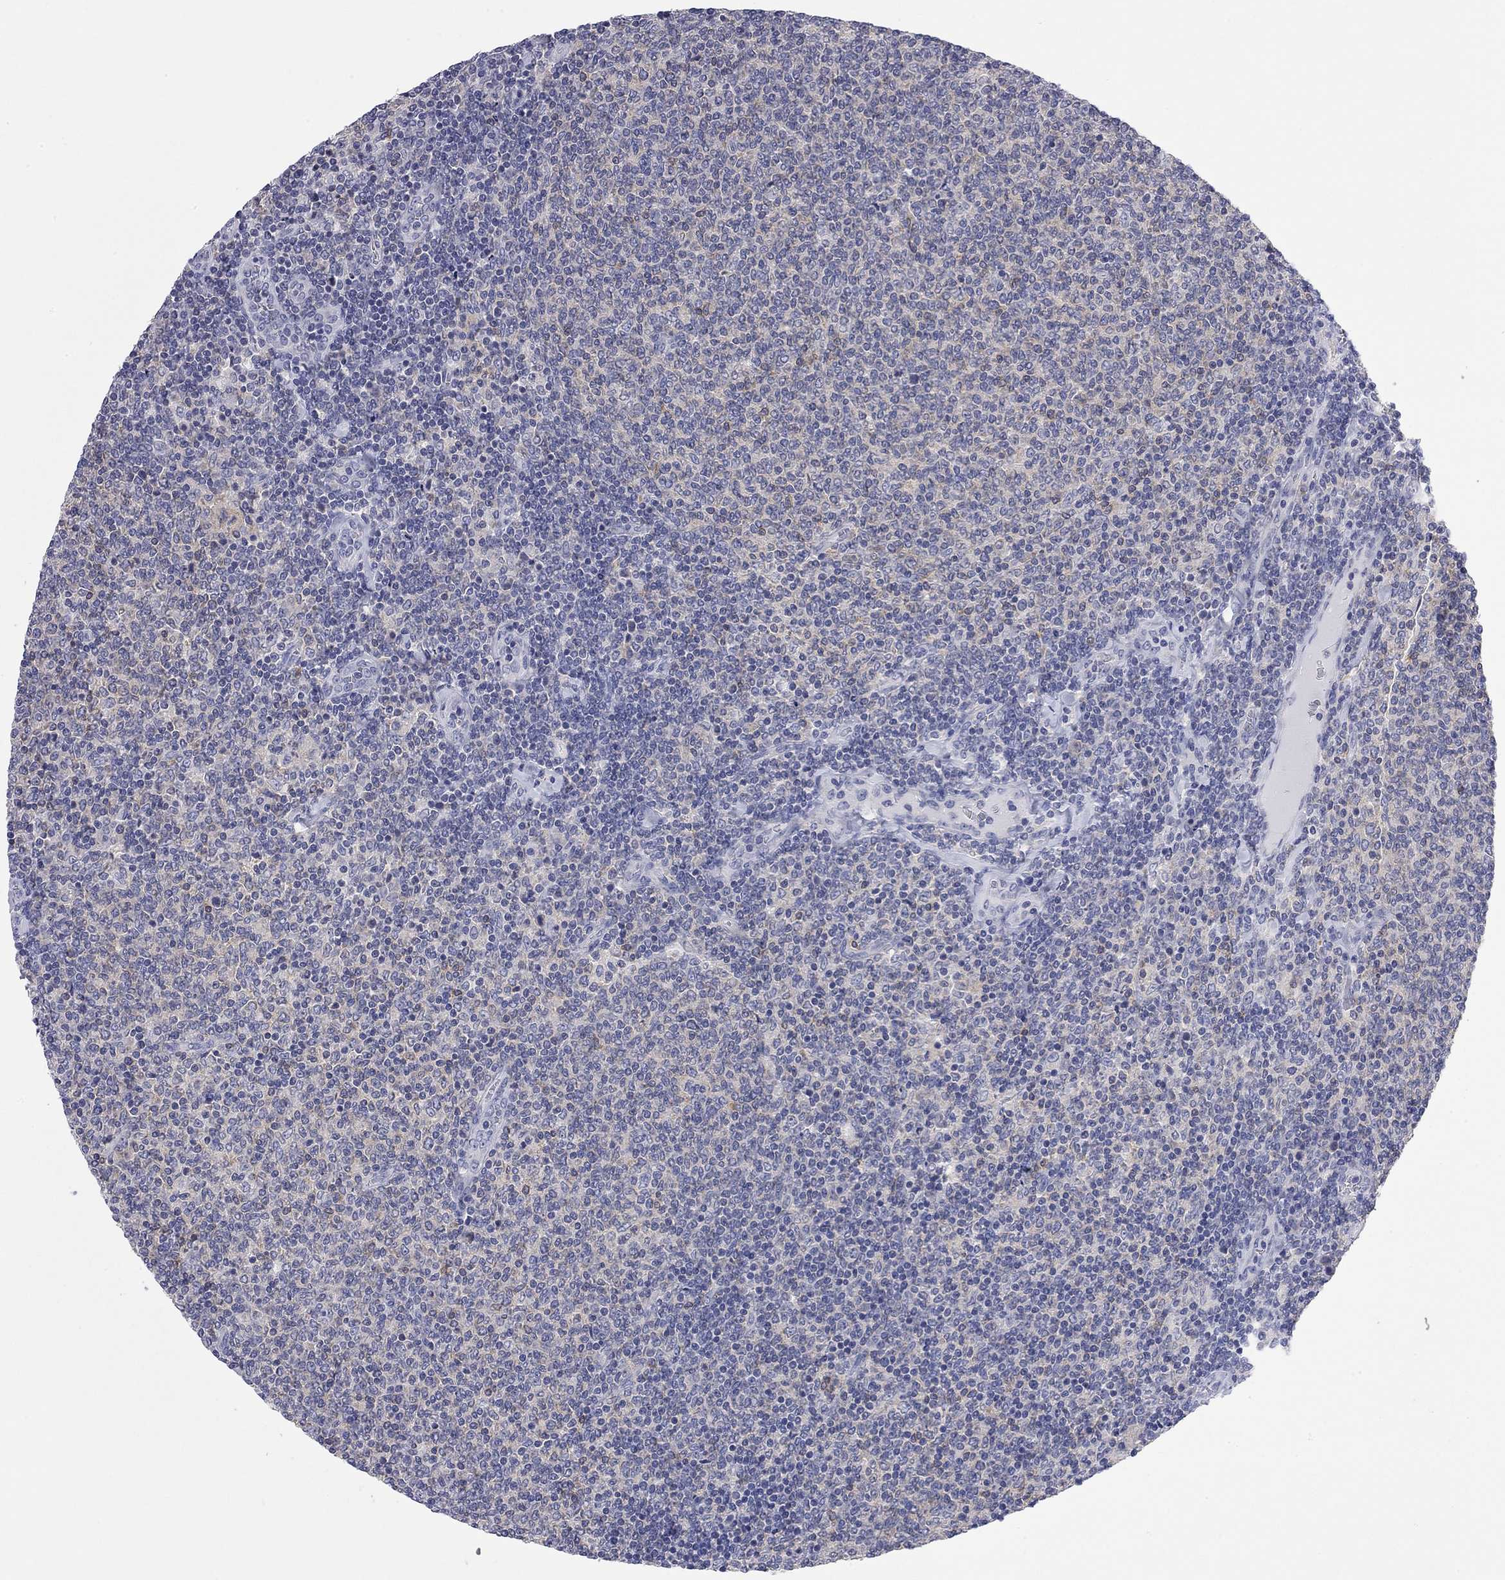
{"staining": {"intensity": "negative", "quantity": "none", "location": "none"}, "tissue": "lymphoma", "cell_type": "Tumor cells", "image_type": "cancer", "snomed": [{"axis": "morphology", "description": "Malignant lymphoma, non-Hodgkin's type, Low grade"}, {"axis": "topography", "description": "Lymph node"}], "caption": "A histopathology image of malignant lymphoma, non-Hodgkin's type (low-grade) stained for a protein exhibits no brown staining in tumor cells.", "gene": "ABCB4", "patient": {"sex": "male", "age": 52}}